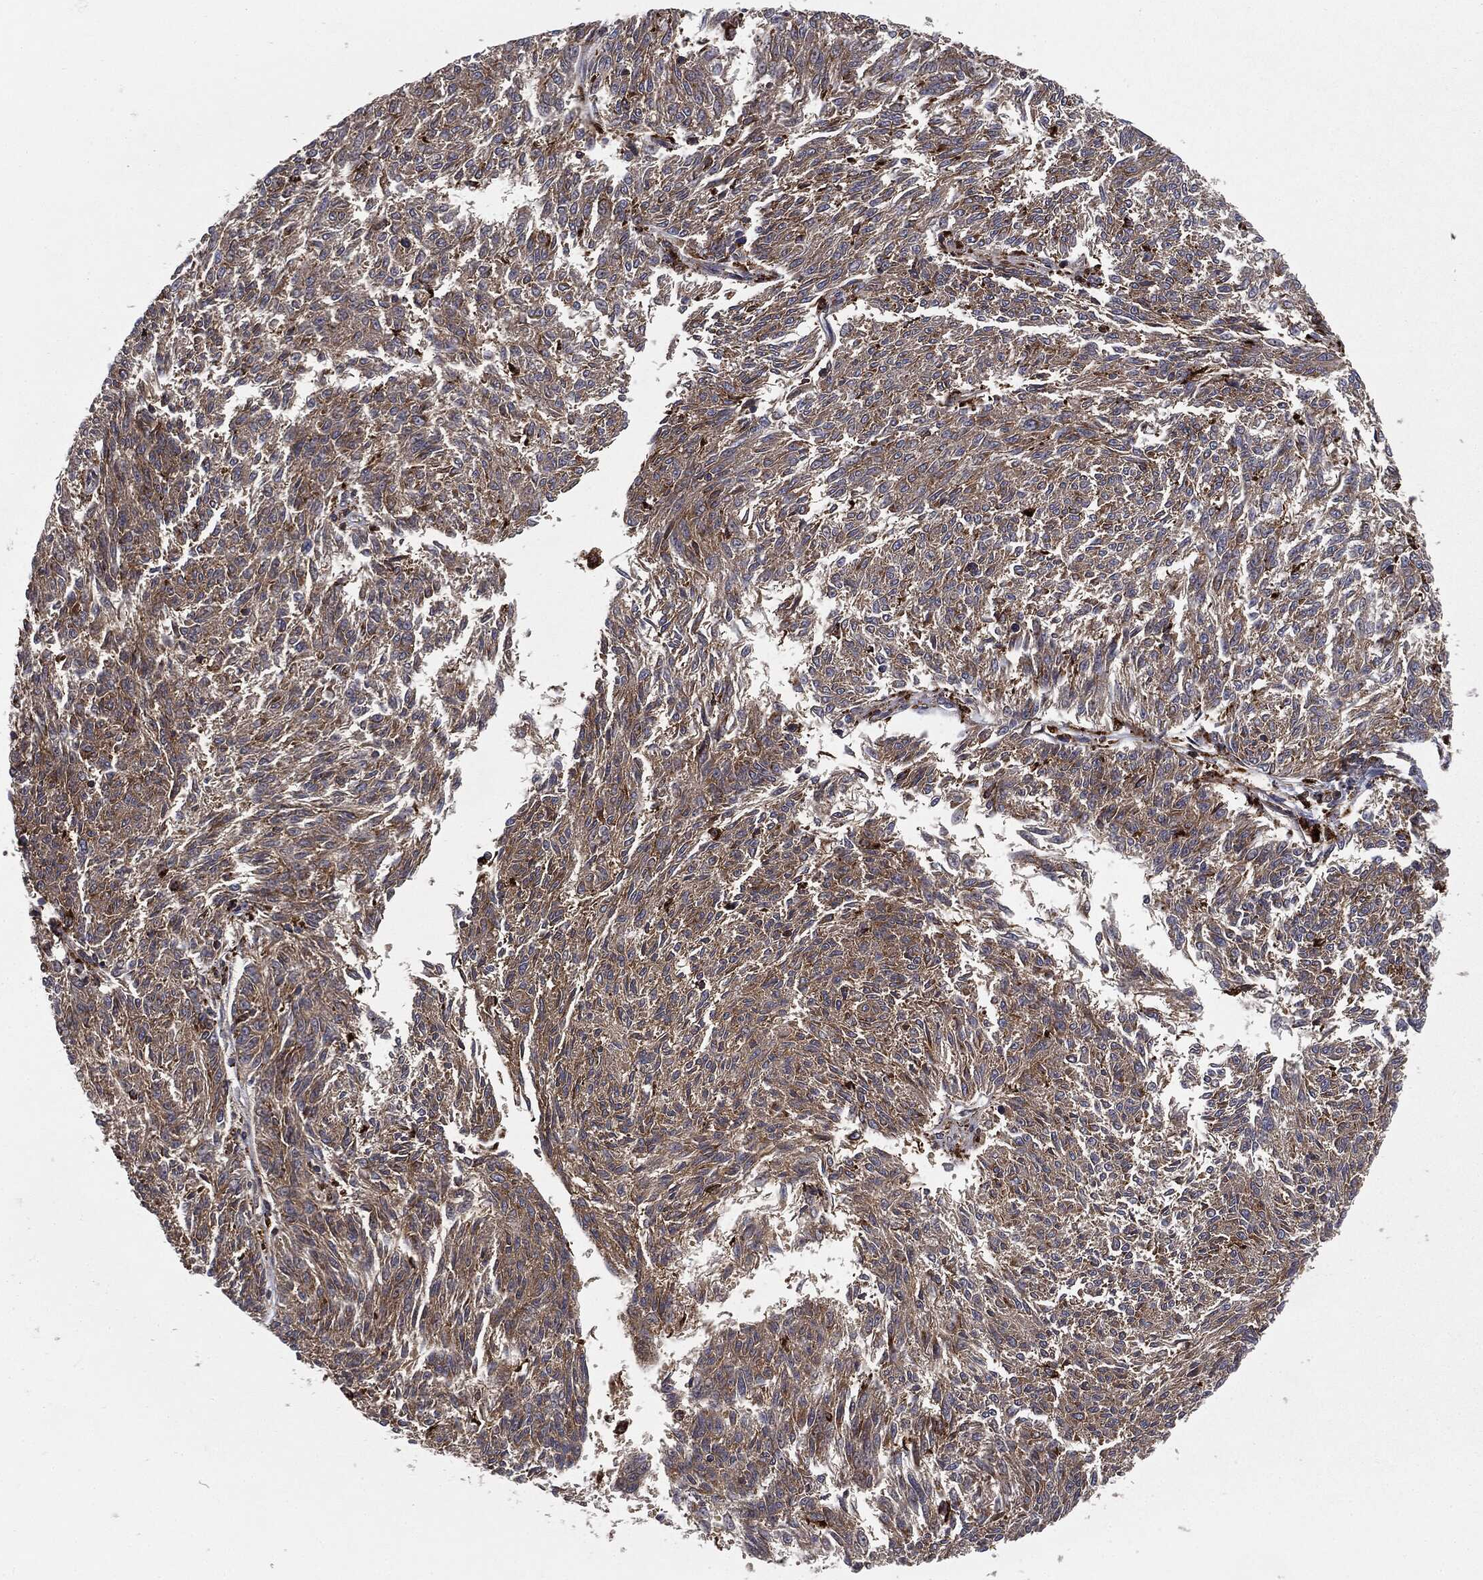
{"staining": {"intensity": "weak", "quantity": ">75%", "location": "cytoplasmic/membranous"}, "tissue": "melanoma", "cell_type": "Tumor cells", "image_type": "cancer", "snomed": [{"axis": "morphology", "description": "Malignant melanoma, NOS"}, {"axis": "topography", "description": "Skin"}], "caption": "Melanoma stained with a protein marker displays weak staining in tumor cells.", "gene": "CTSA", "patient": {"sex": "female", "age": 72}}